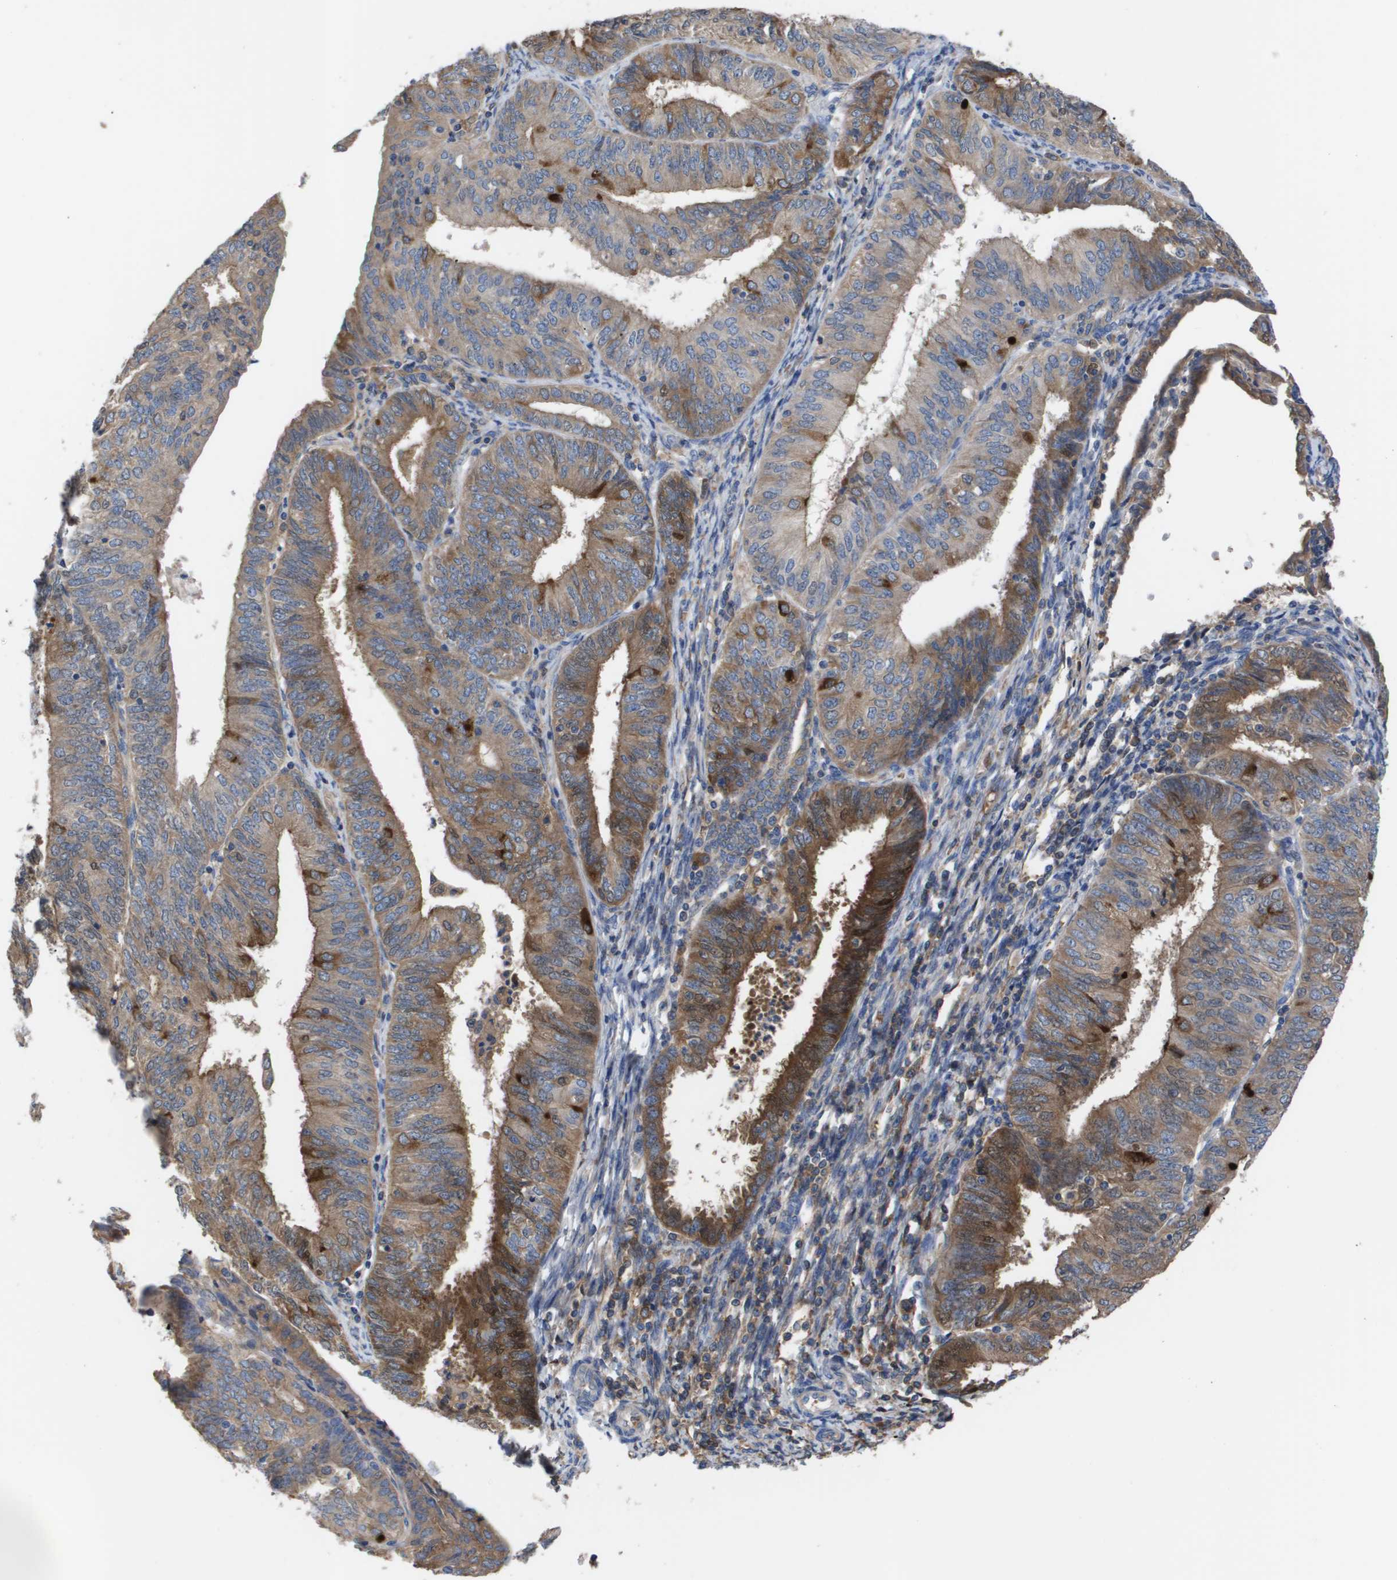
{"staining": {"intensity": "moderate", "quantity": ">75%", "location": "cytoplasmic/membranous"}, "tissue": "endometrial cancer", "cell_type": "Tumor cells", "image_type": "cancer", "snomed": [{"axis": "morphology", "description": "Adenocarcinoma, NOS"}, {"axis": "topography", "description": "Endometrium"}], "caption": "A histopathology image of endometrial cancer (adenocarcinoma) stained for a protein displays moderate cytoplasmic/membranous brown staining in tumor cells.", "gene": "SERPINA6", "patient": {"sex": "female", "age": 58}}